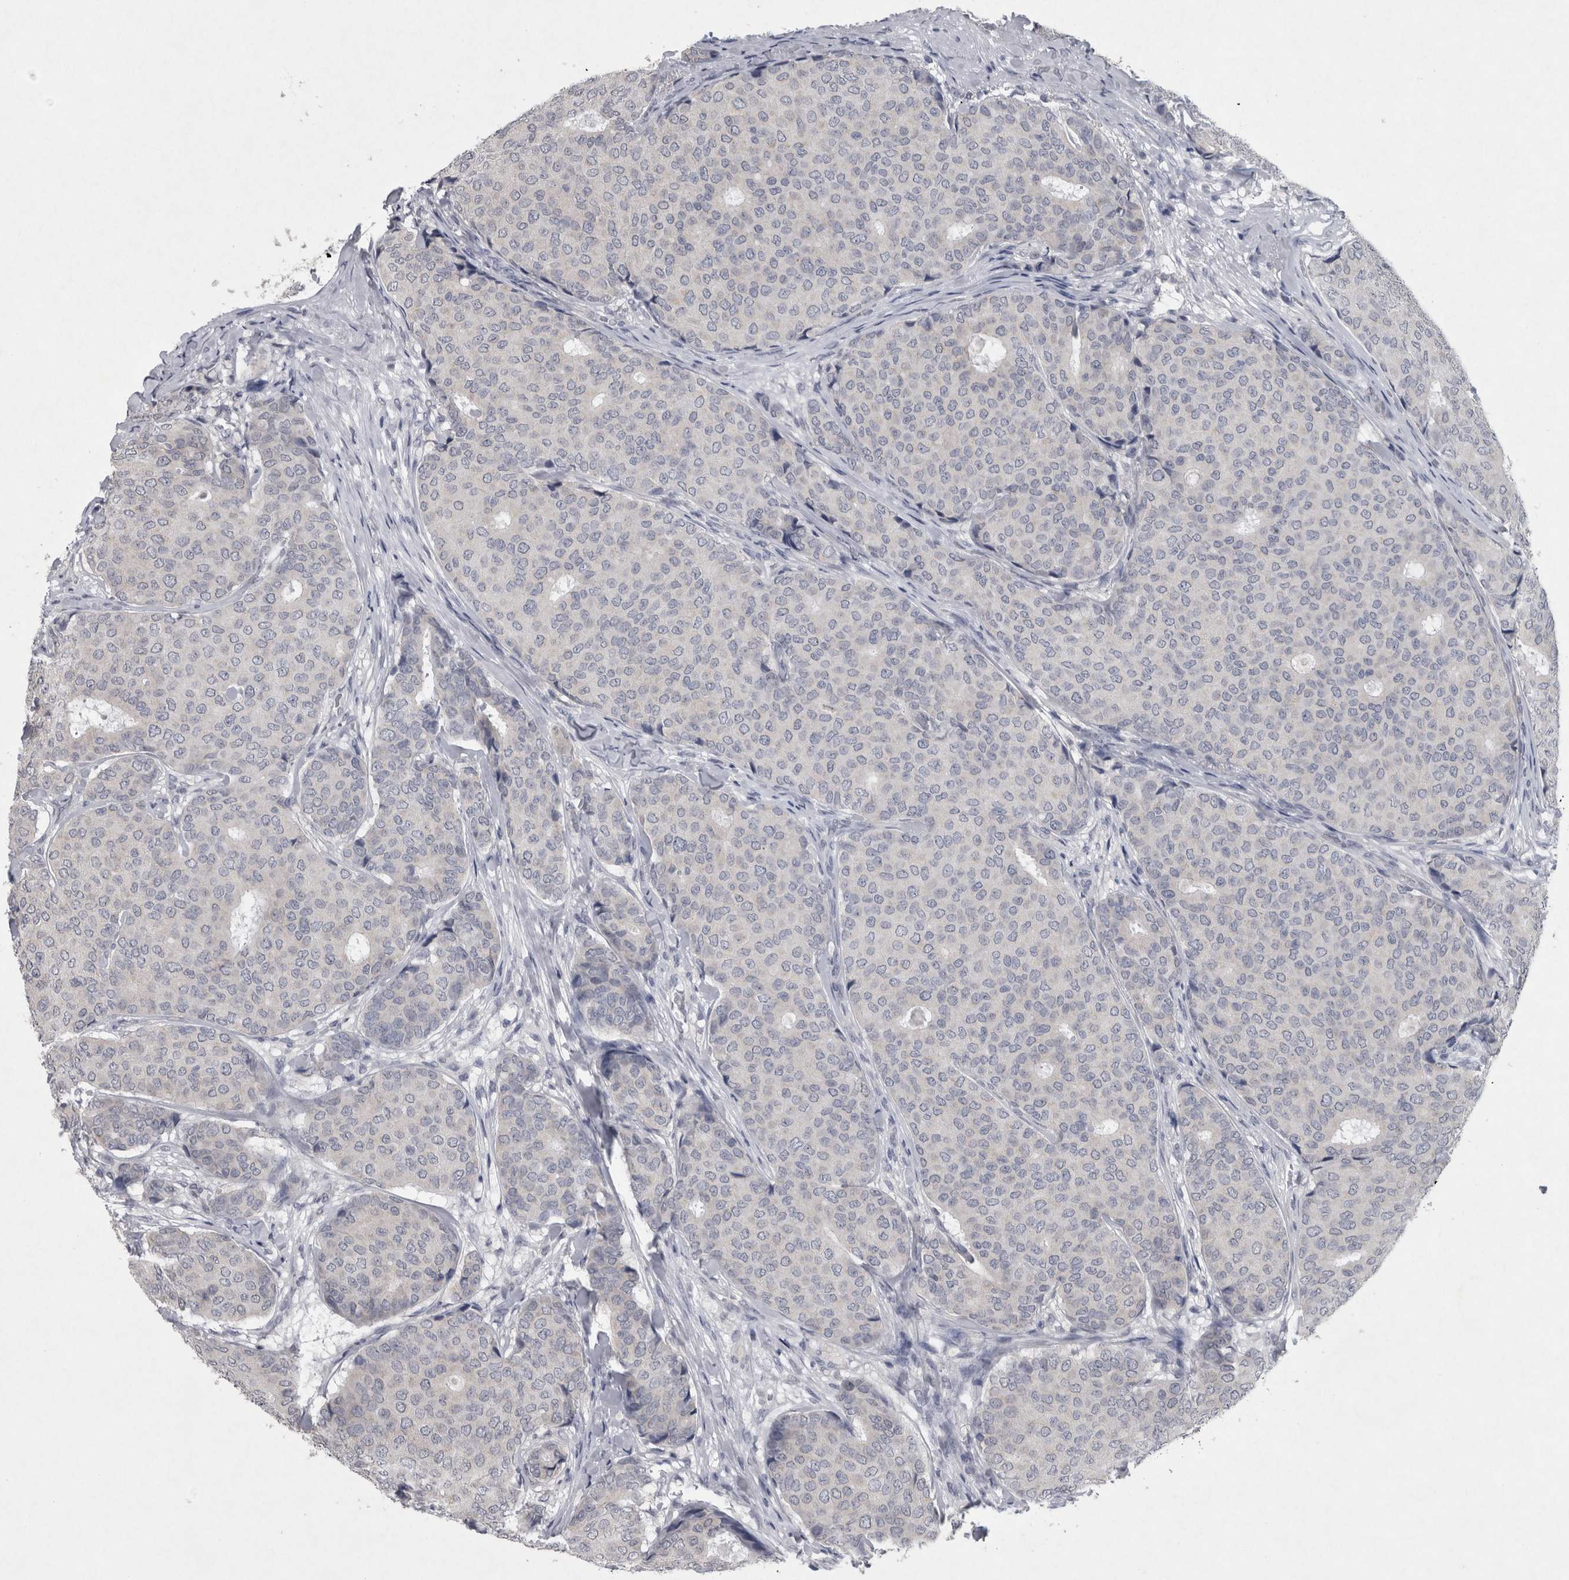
{"staining": {"intensity": "negative", "quantity": "none", "location": "none"}, "tissue": "breast cancer", "cell_type": "Tumor cells", "image_type": "cancer", "snomed": [{"axis": "morphology", "description": "Duct carcinoma"}, {"axis": "topography", "description": "Breast"}], "caption": "Human infiltrating ductal carcinoma (breast) stained for a protein using immunohistochemistry shows no staining in tumor cells.", "gene": "WNT7A", "patient": {"sex": "female", "age": 75}}